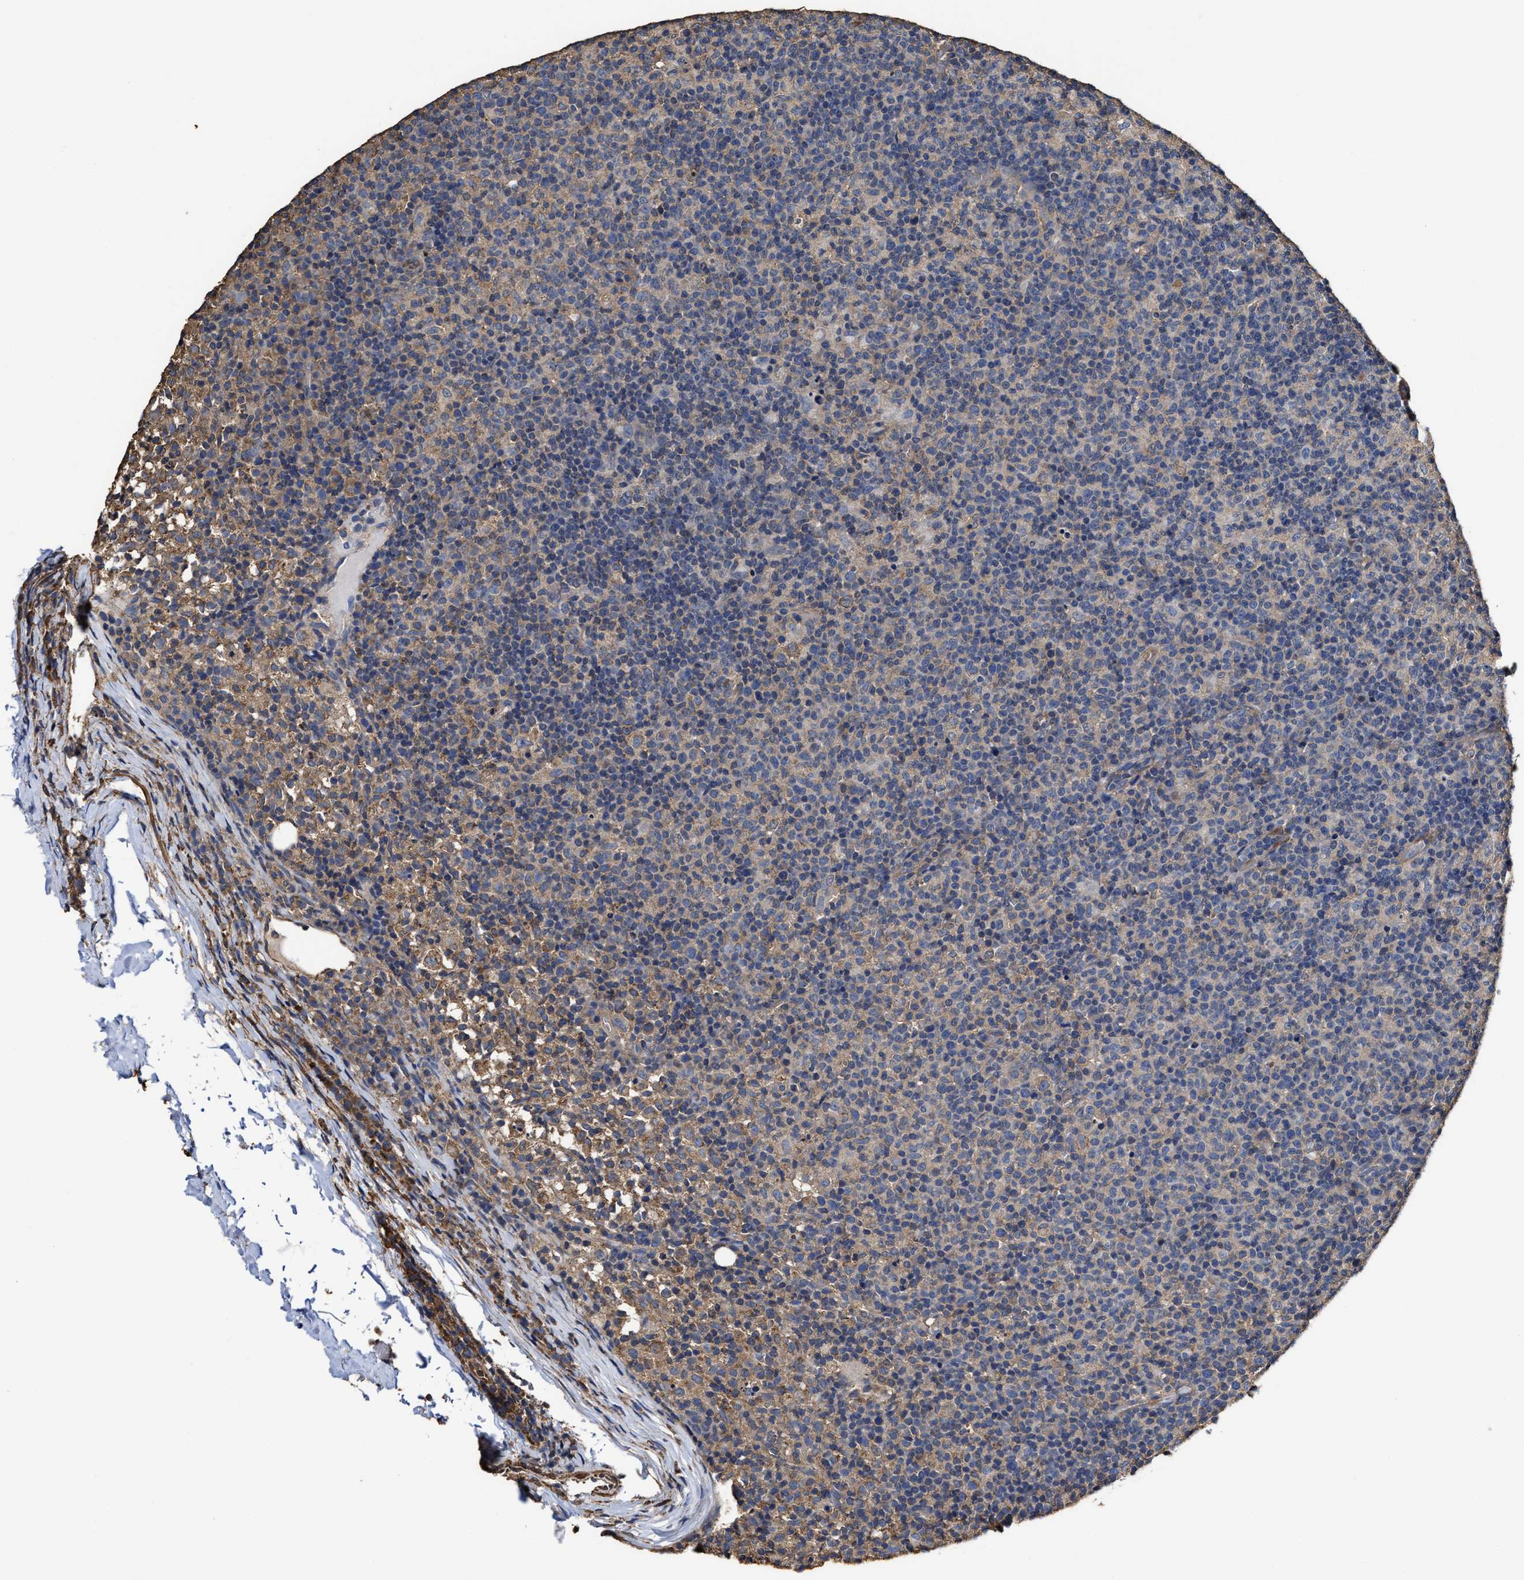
{"staining": {"intensity": "negative", "quantity": "none", "location": "none"}, "tissue": "lymph node", "cell_type": "Germinal center cells", "image_type": "normal", "snomed": [{"axis": "morphology", "description": "Normal tissue, NOS"}, {"axis": "morphology", "description": "Inflammation, NOS"}, {"axis": "topography", "description": "Lymph node"}], "caption": "Immunohistochemical staining of normal human lymph node exhibits no significant expression in germinal center cells.", "gene": "SFXN4", "patient": {"sex": "male", "age": 55}}